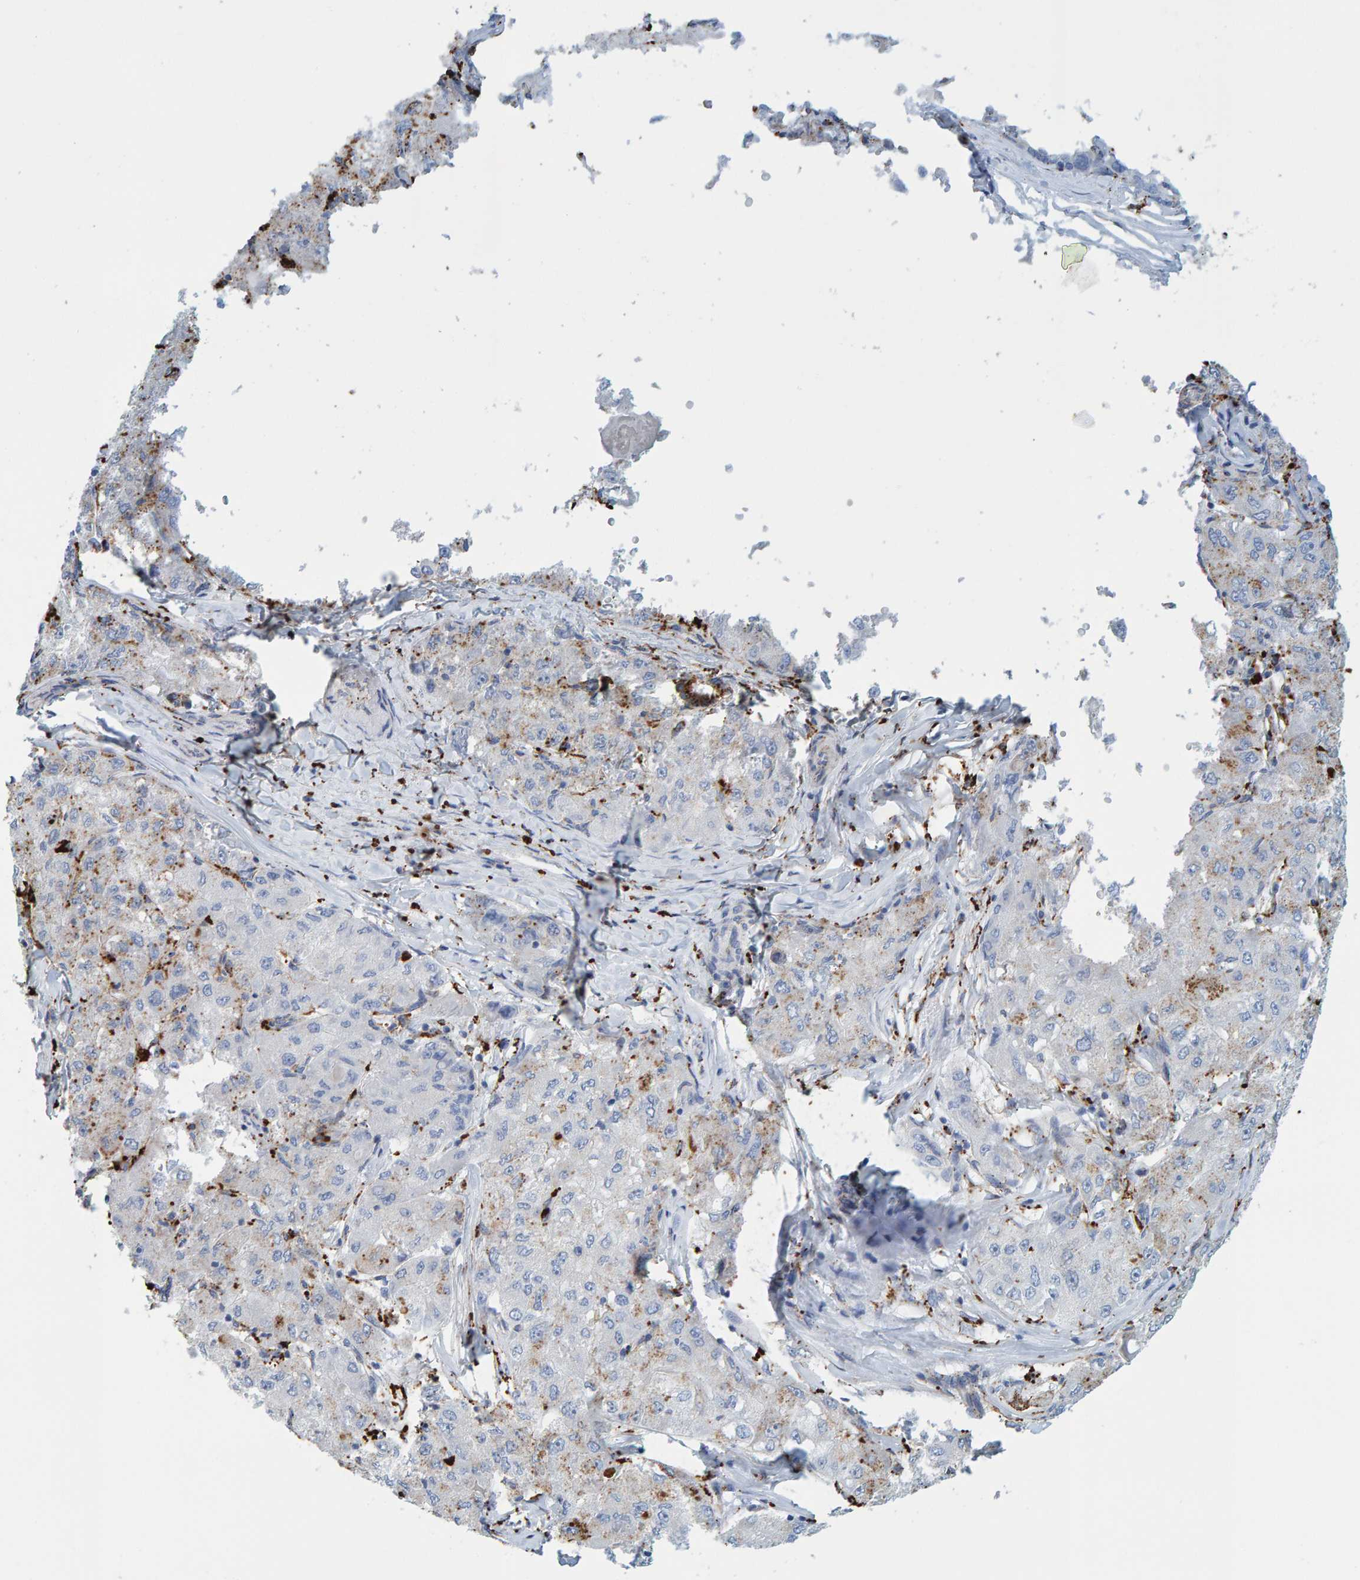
{"staining": {"intensity": "moderate", "quantity": "<25%", "location": "cytoplasmic/membranous"}, "tissue": "liver cancer", "cell_type": "Tumor cells", "image_type": "cancer", "snomed": [{"axis": "morphology", "description": "Carcinoma, Hepatocellular, NOS"}, {"axis": "topography", "description": "Liver"}], "caption": "Immunohistochemistry staining of liver cancer (hepatocellular carcinoma), which exhibits low levels of moderate cytoplasmic/membranous expression in about <25% of tumor cells indicating moderate cytoplasmic/membranous protein staining. The staining was performed using DAB (3,3'-diaminobenzidine) (brown) for protein detection and nuclei were counterstained in hematoxylin (blue).", "gene": "BIN3", "patient": {"sex": "male", "age": 80}}